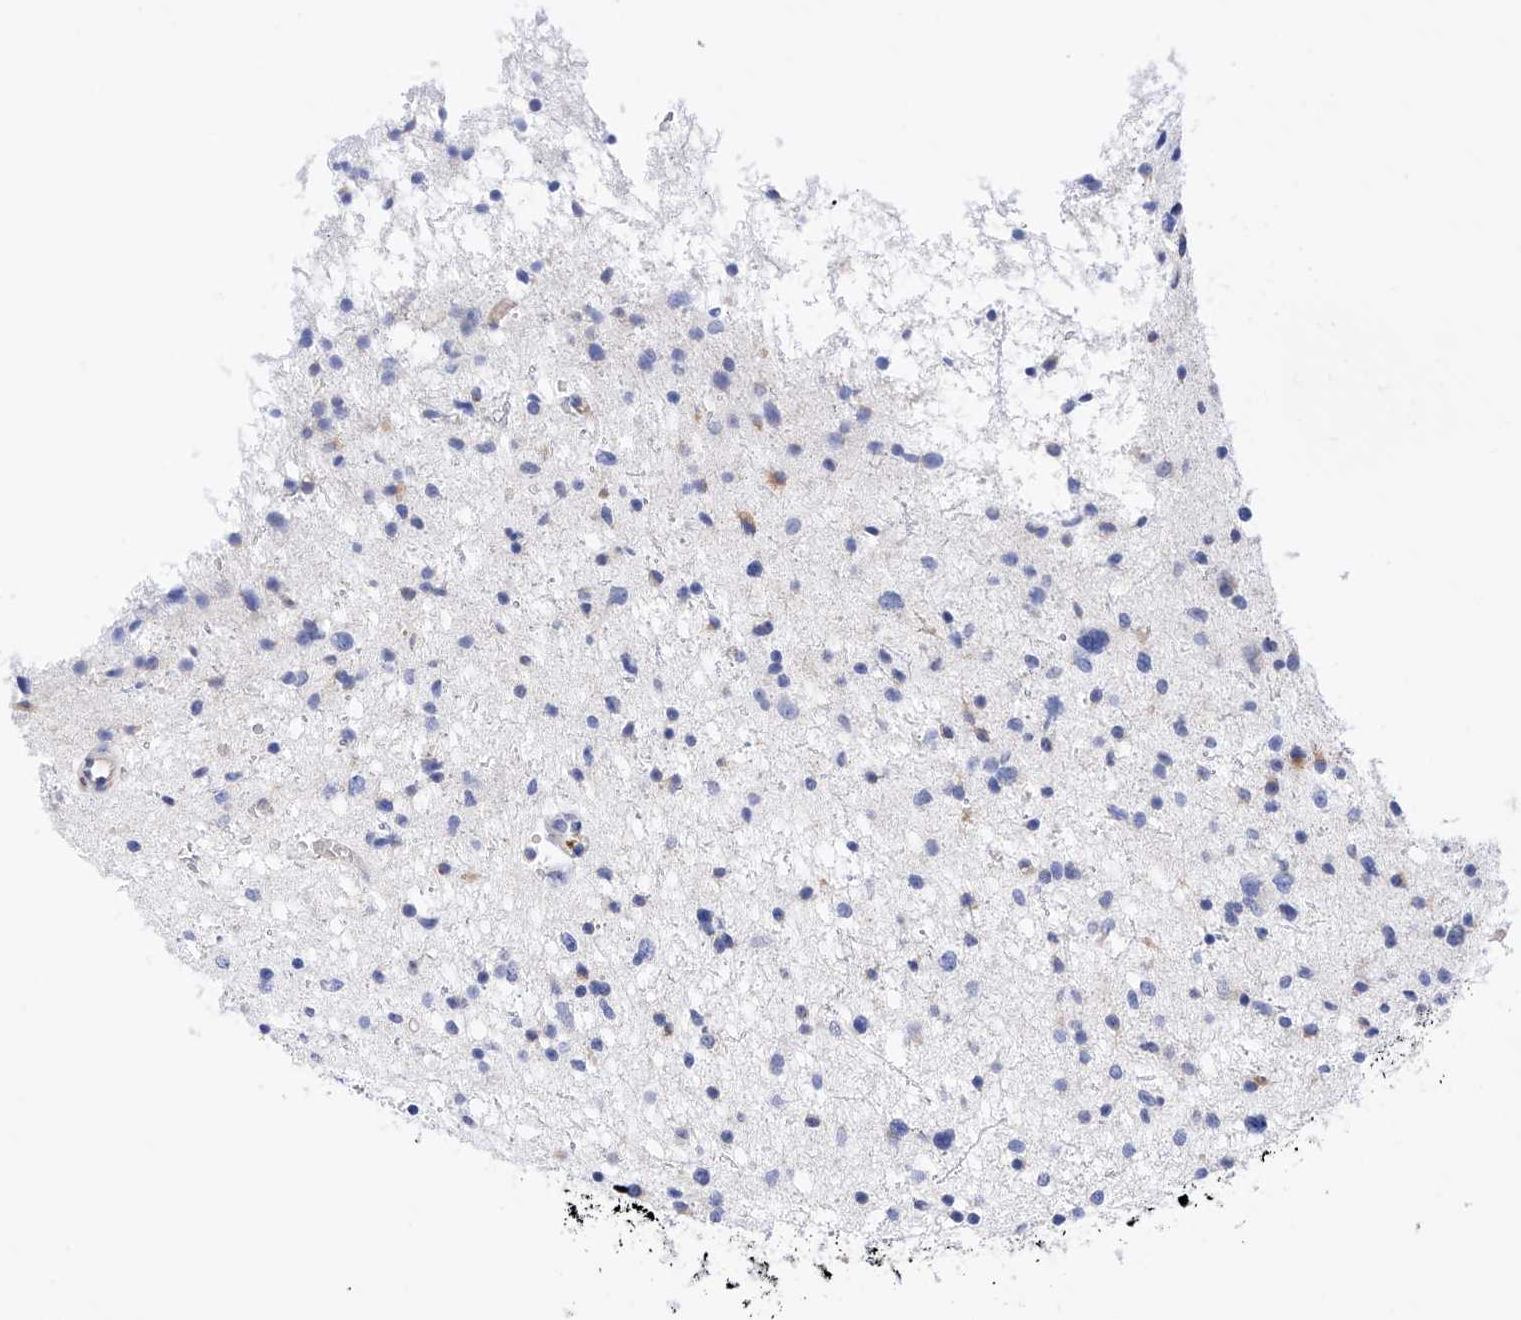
{"staining": {"intensity": "negative", "quantity": "none", "location": "none"}, "tissue": "glioma", "cell_type": "Tumor cells", "image_type": "cancer", "snomed": [{"axis": "morphology", "description": "Glioma, malignant, Low grade"}, {"axis": "topography", "description": "Brain"}], "caption": "The histopathology image displays no staining of tumor cells in glioma.", "gene": "PDIA5", "patient": {"sex": "female", "age": 37}}